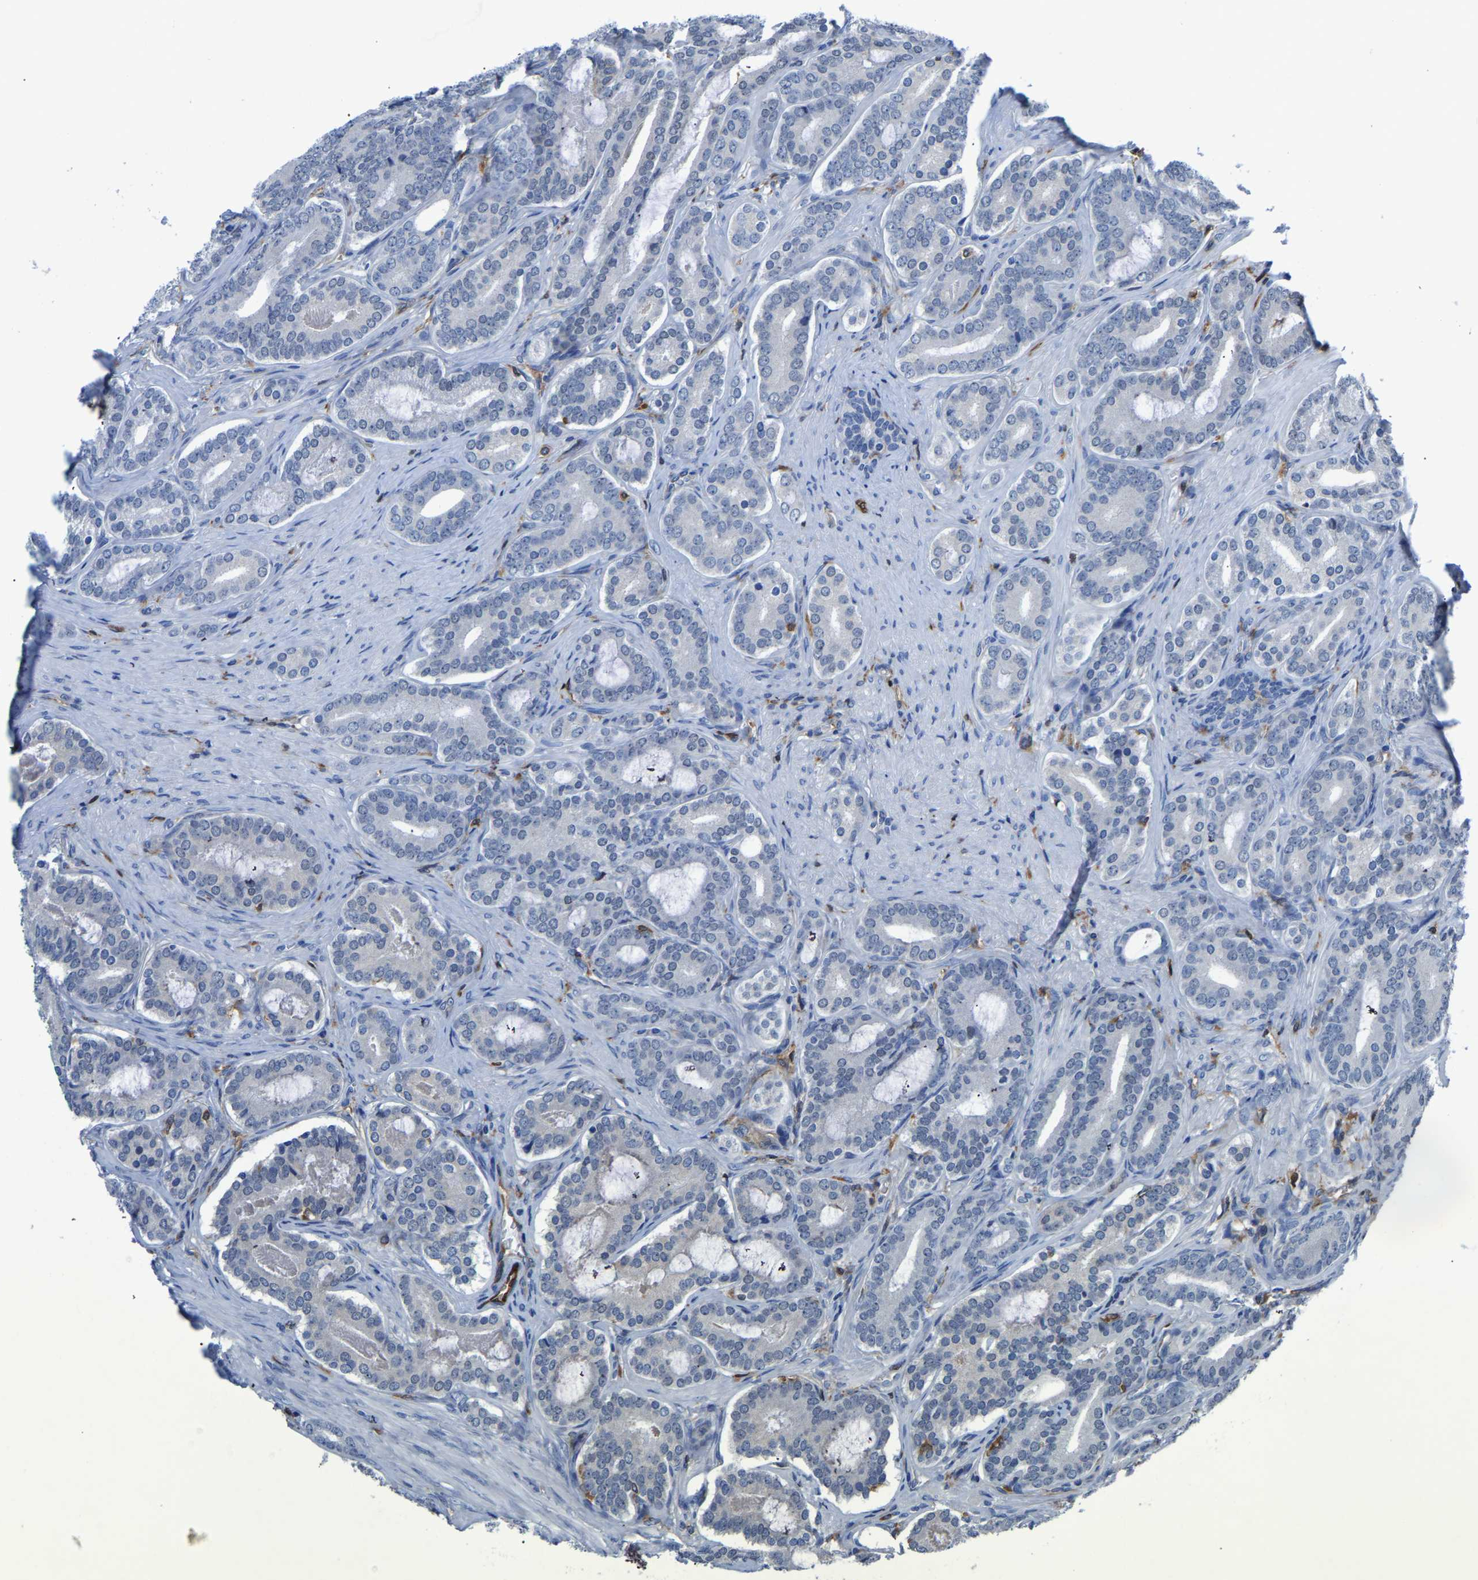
{"staining": {"intensity": "negative", "quantity": "none", "location": "none"}, "tissue": "prostate cancer", "cell_type": "Tumor cells", "image_type": "cancer", "snomed": [{"axis": "morphology", "description": "Adenocarcinoma, High grade"}, {"axis": "topography", "description": "Prostate"}], "caption": "High-grade adenocarcinoma (prostate) was stained to show a protein in brown. There is no significant expression in tumor cells.", "gene": "ATG2B", "patient": {"sex": "male", "age": 60}}